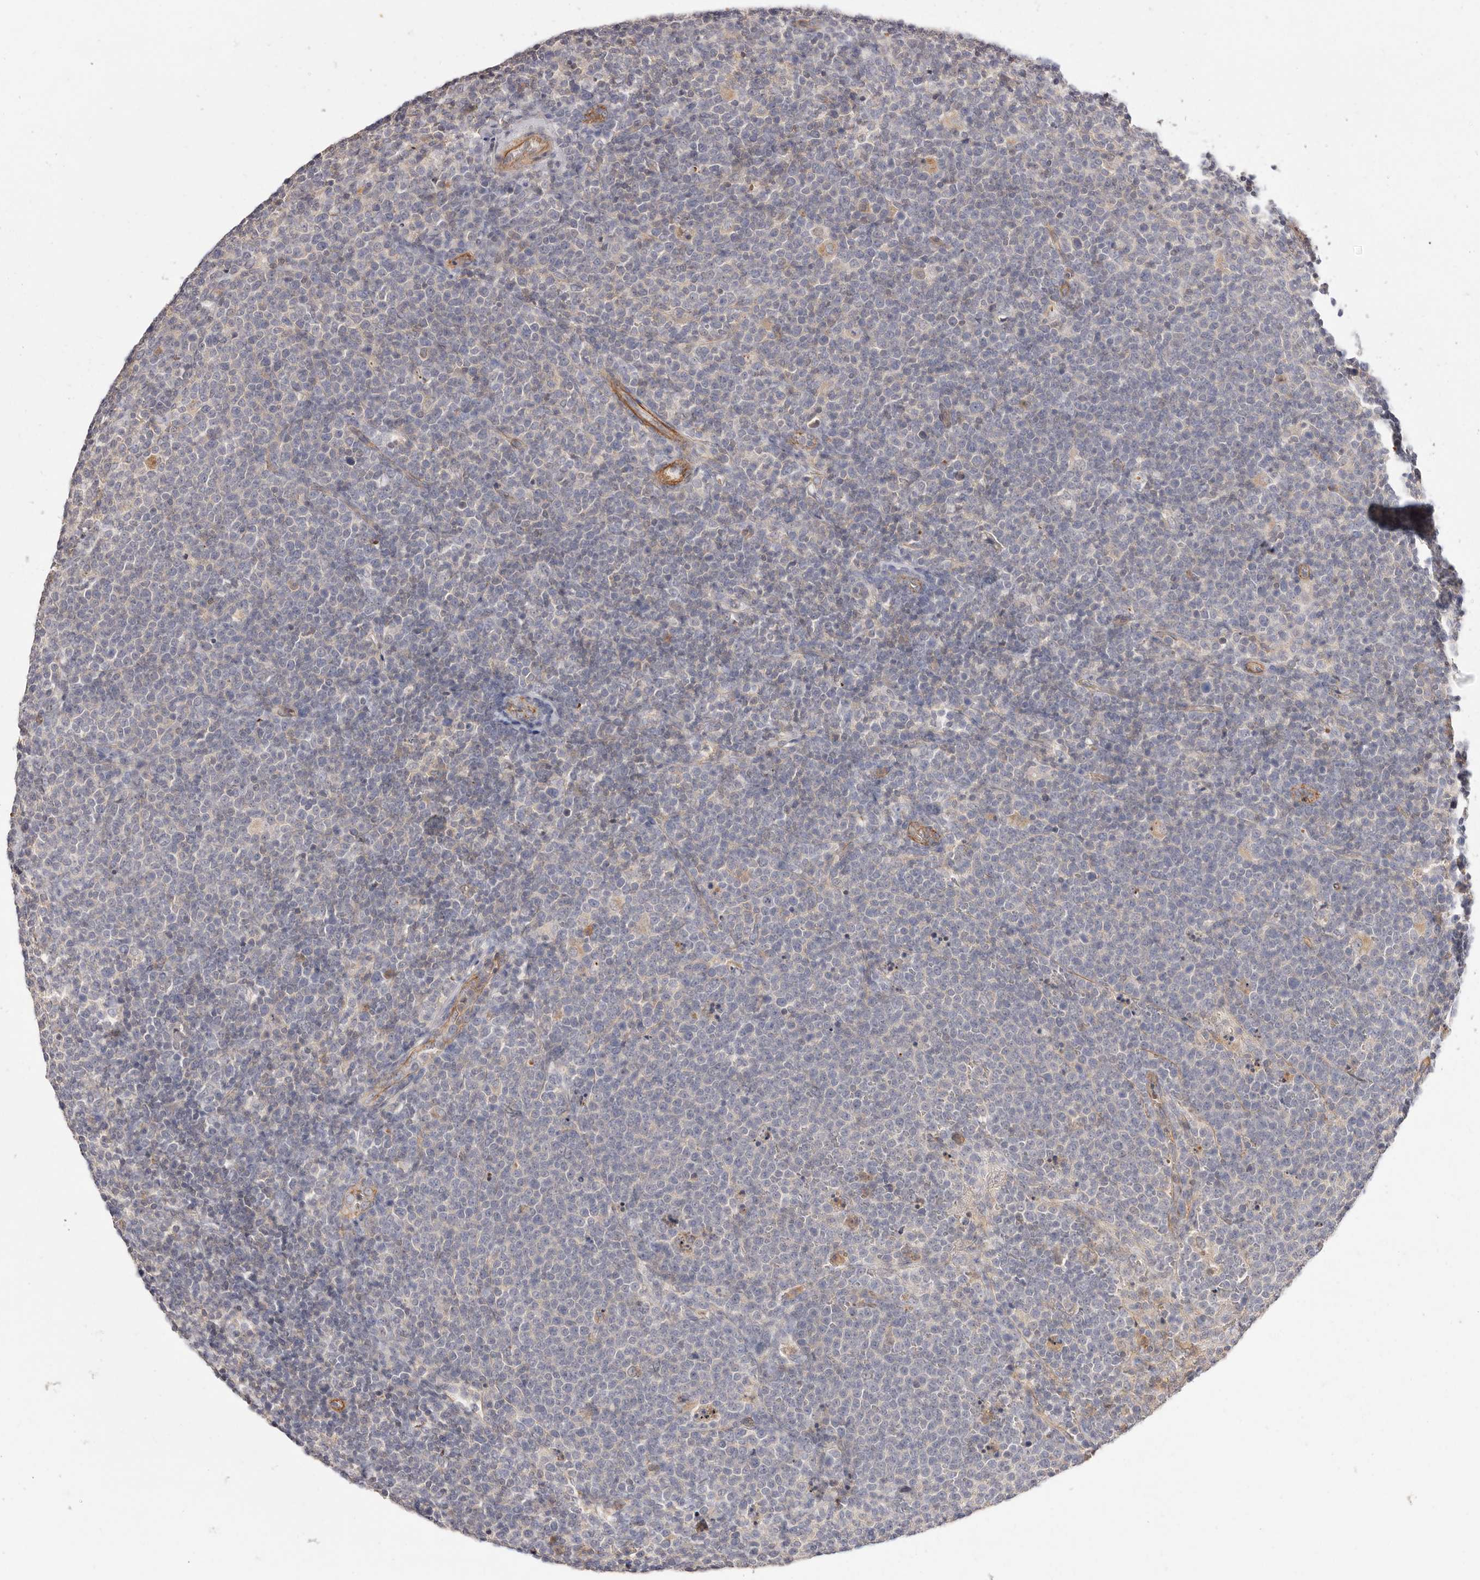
{"staining": {"intensity": "negative", "quantity": "none", "location": "none"}, "tissue": "lymphoma", "cell_type": "Tumor cells", "image_type": "cancer", "snomed": [{"axis": "morphology", "description": "Malignant lymphoma, non-Hodgkin's type, High grade"}, {"axis": "topography", "description": "Lymph node"}], "caption": "A photomicrograph of malignant lymphoma, non-Hodgkin's type (high-grade) stained for a protein shows no brown staining in tumor cells.", "gene": "SLC35B2", "patient": {"sex": "male", "age": 61}}